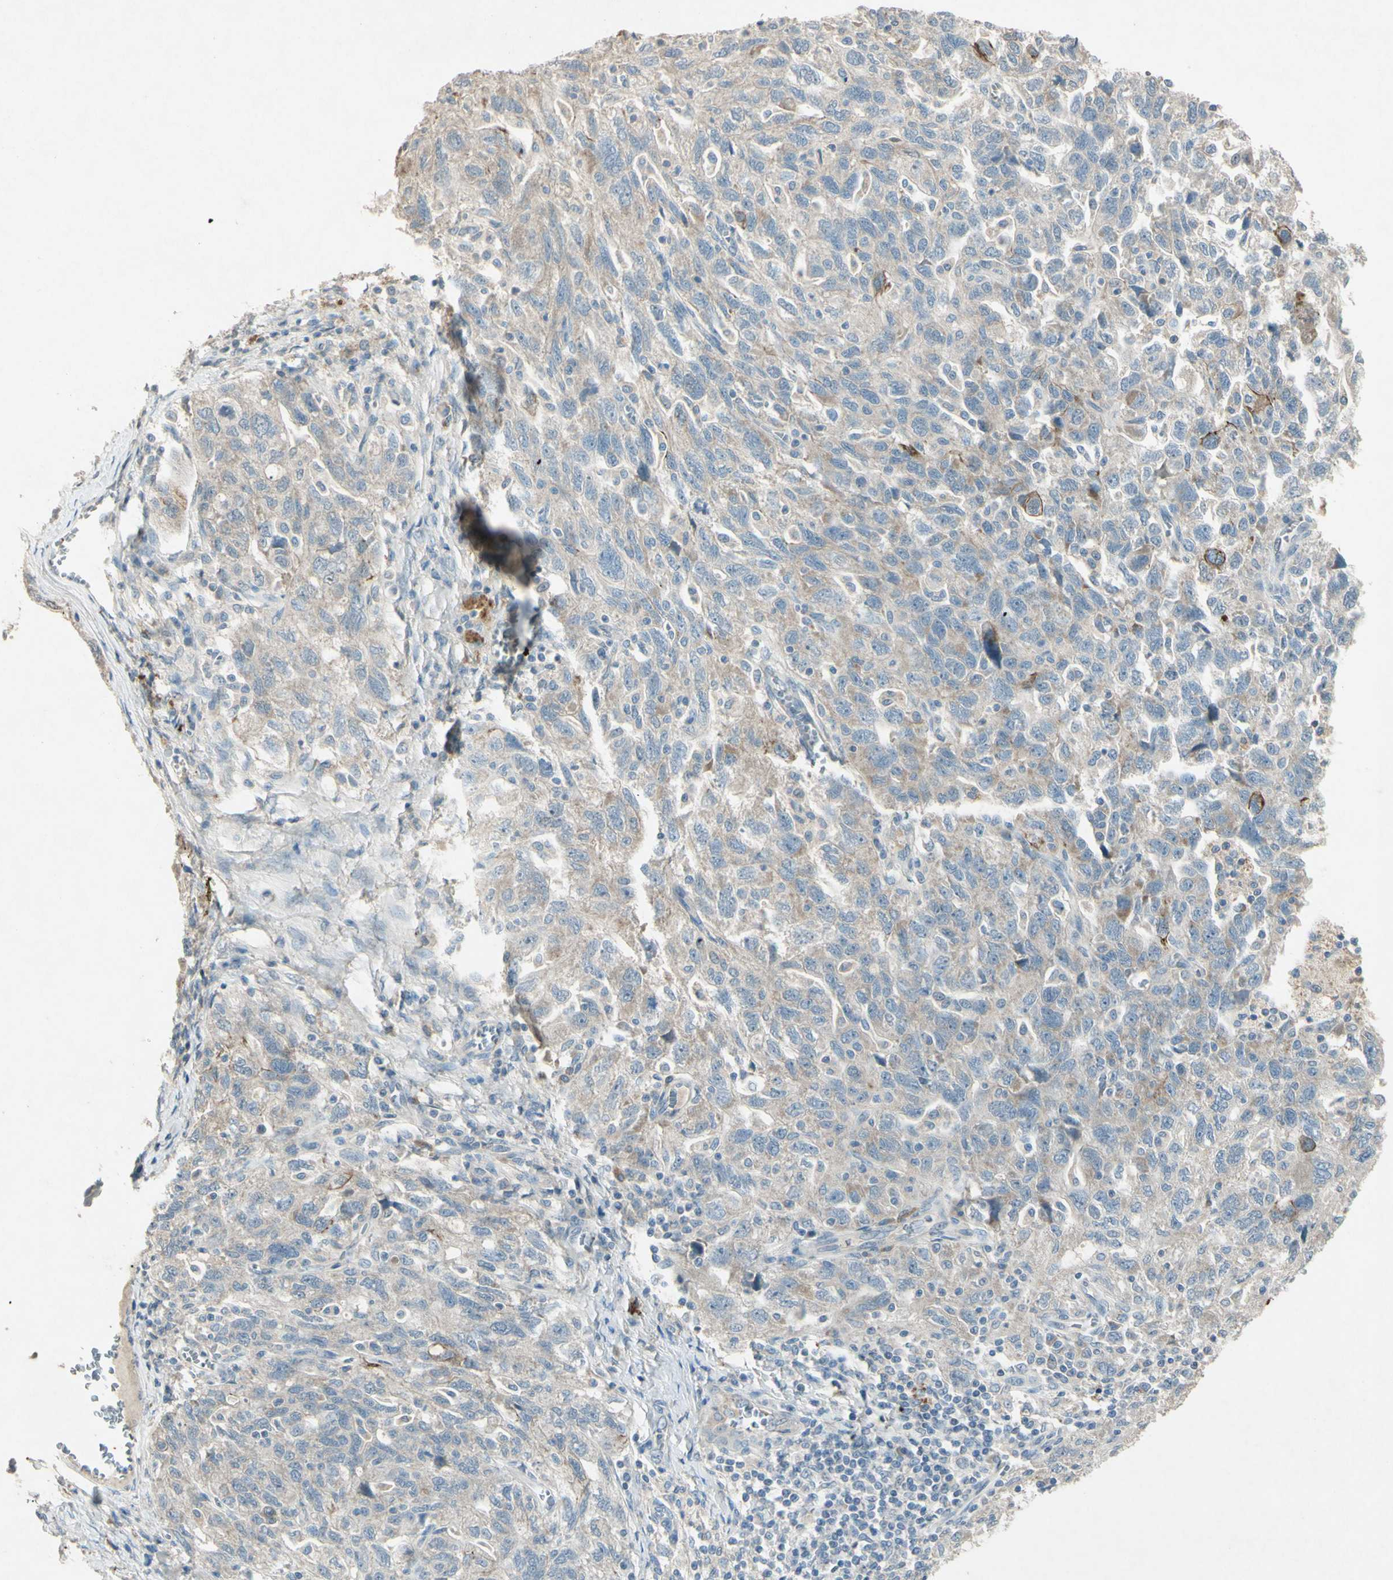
{"staining": {"intensity": "weak", "quantity": "25%-75%", "location": "cytoplasmic/membranous"}, "tissue": "ovarian cancer", "cell_type": "Tumor cells", "image_type": "cancer", "snomed": [{"axis": "morphology", "description": "Carcinoma, NOS"}, {"axis": "morphology", "description": "Cystadenocarcinoma, serous, NOS"}, {"axis": "topography", "description": "Ovary"}], "caption": "Immunohistochemistry histopathology image of ovarian carcinoma stained for a protein (brown), which shows low levels of weak cytoplasmic/membranous expression in about 25%-75% of tumor cells.", "gene": "TIMM21", "patient": {"sex": "female", "age": 69}}